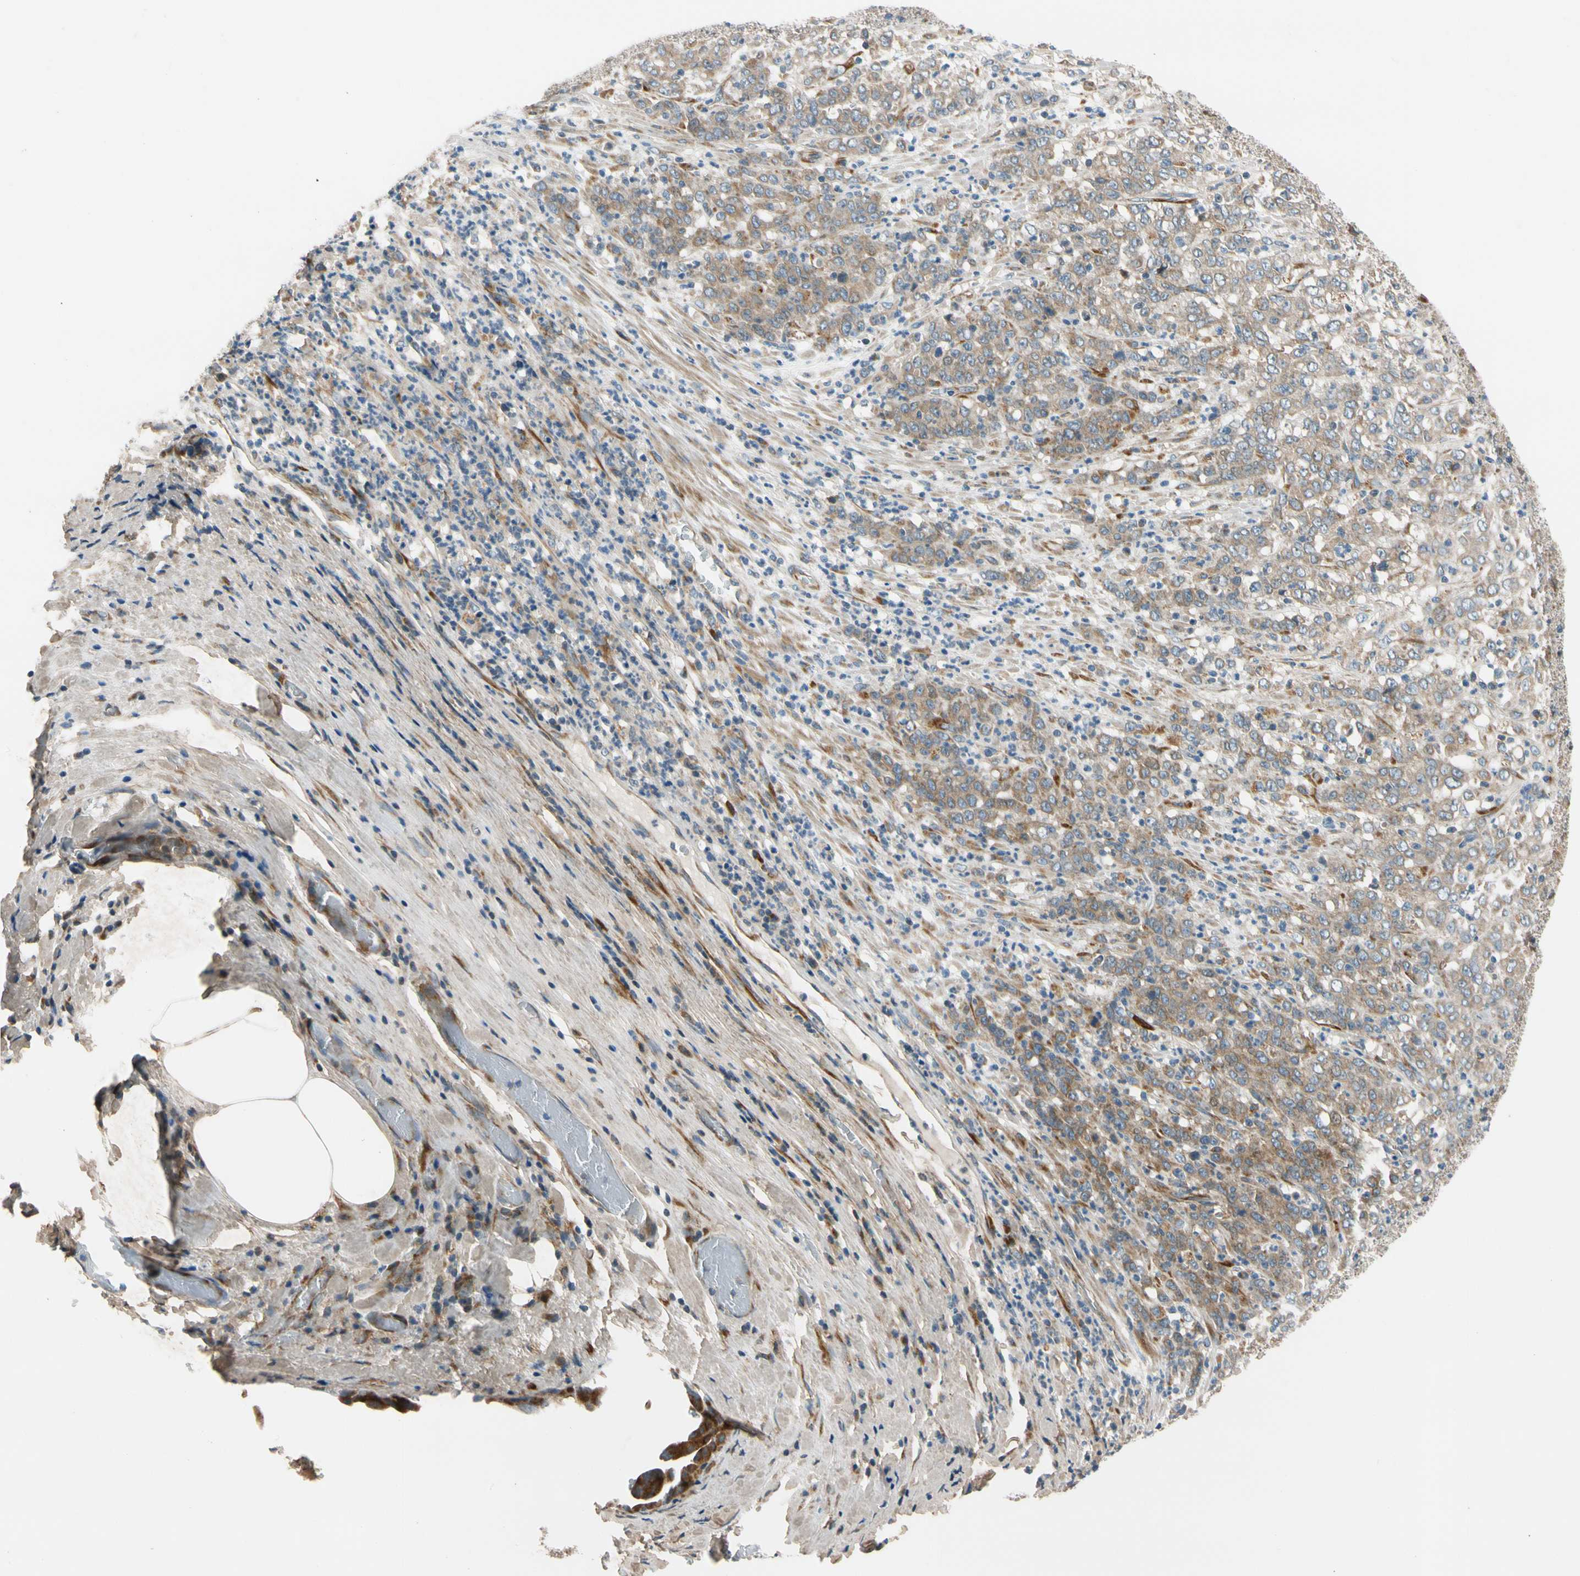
{"staining": {"intensity": "weak", "quantity": ">75%", "location": "cytoplasmic/membranous"}, "tissue": "stomach cancer", "cell_type": "Tumor cells", "image_type": "cancer", "snomed": [{"axis": "morphology", "description": "Adenocarcinoma, NOS"}, {"axis": "topography", "description": "Stomach, lower"}], "caption": "The image reveals immunohistochemical staining of adenocarcinoma (stomach). There is weak cytoplasmic/membranous expression is present in approximately >75% of tumor cells. (DAB IHC with brightfield microscopy, high magnification).", "gene": "MST1R", "patient": {"sex": "female", "age": 71}}